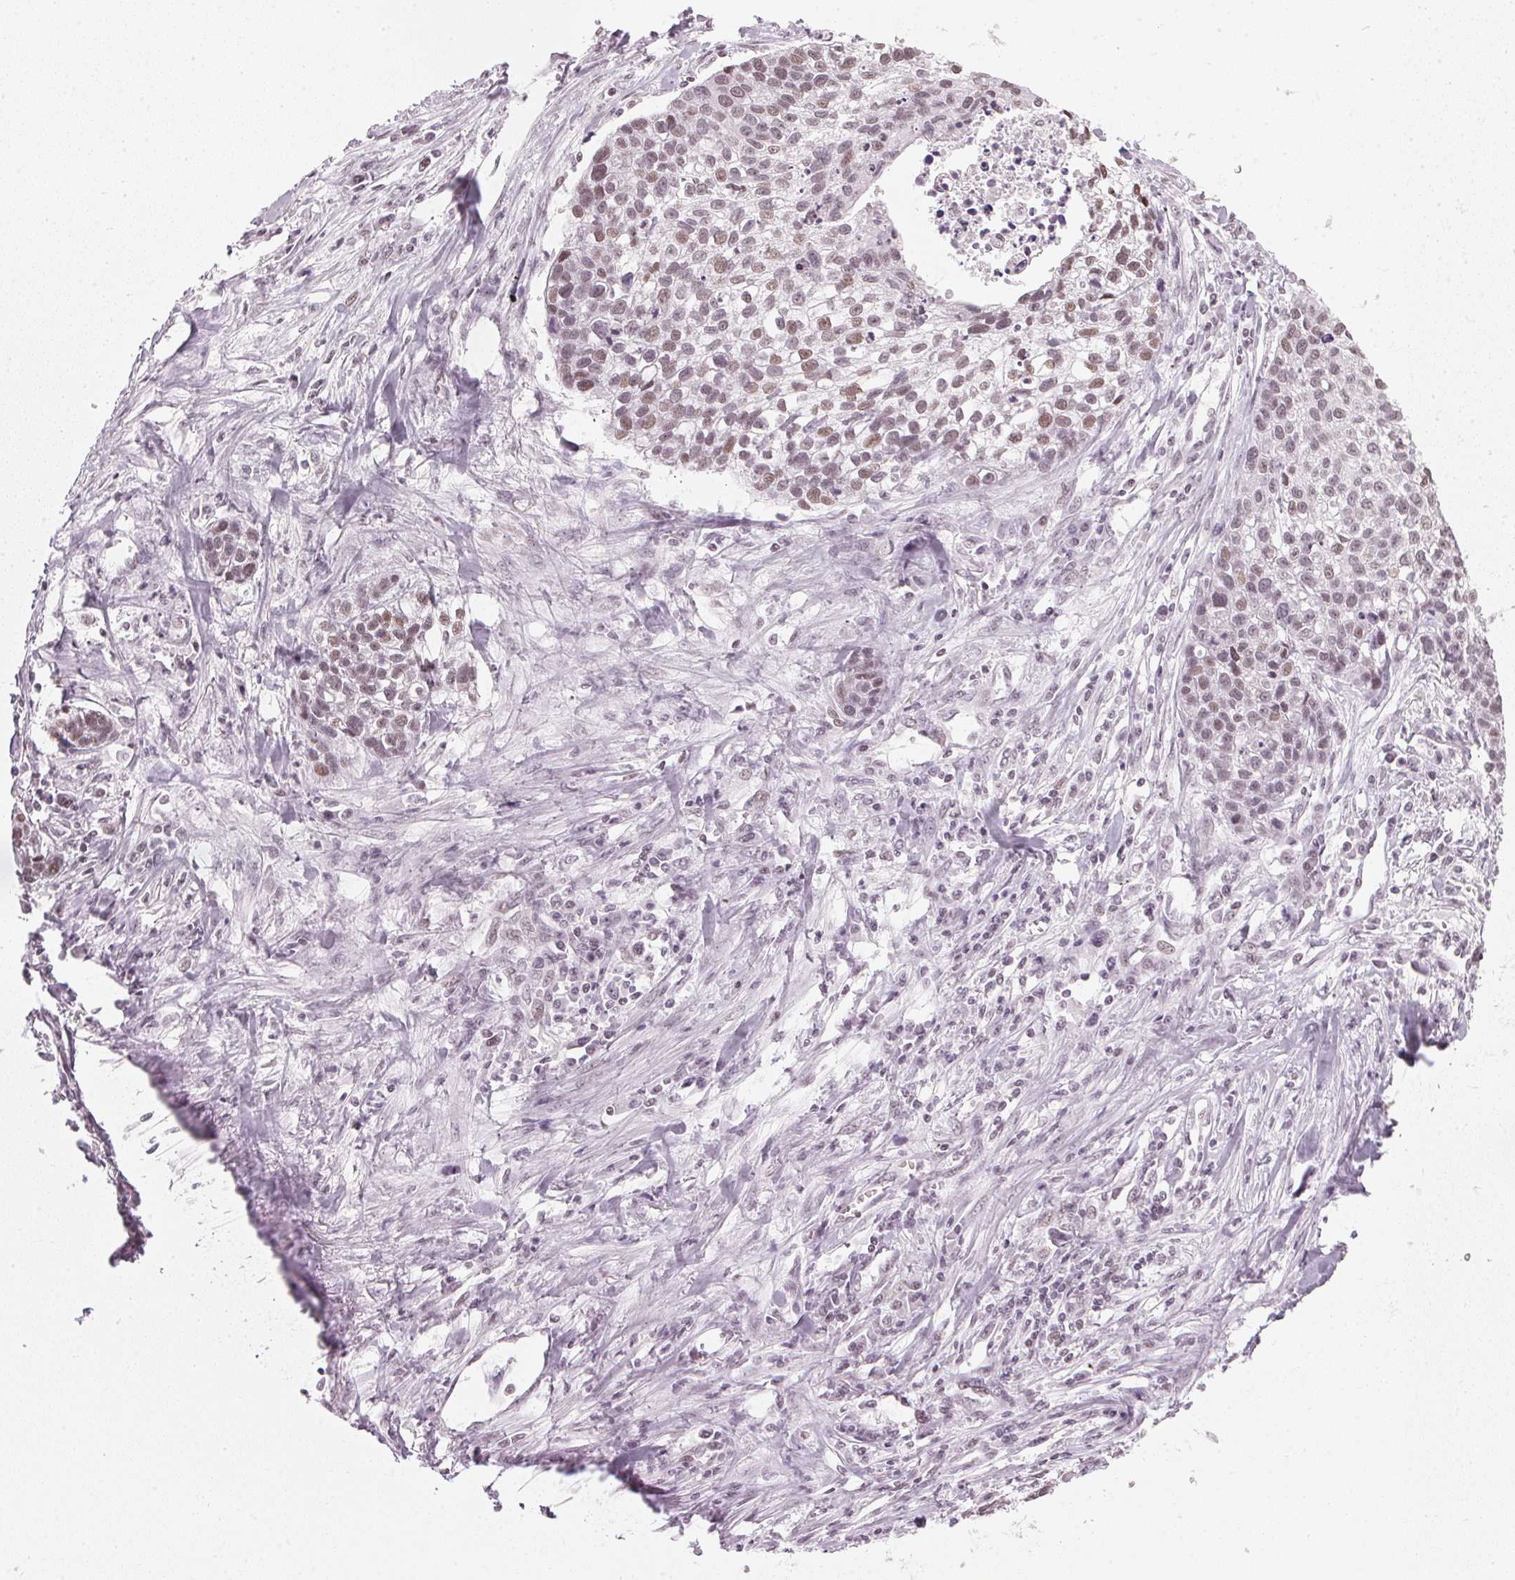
{"staining": {"intensity": "weak", "quantity": "25%-75%", "location": "nuclear"}, "tissue": "lung cancer", "cell_type": "Tumor cells", "image_type": "cancer", "snomed": [{"axis": "morphology", "description": "Squamous cell carcinoma, NOS"}, {"axis": "topography", "description": "Lung"}], "caption": "Brown immunohistochemical staining in lung cancer exhibits weak nuclear expression in approximately 25%-75% of tumor cells.", "gene": "DNAJC6", "patient": {"sex": "male", "age": 74}}